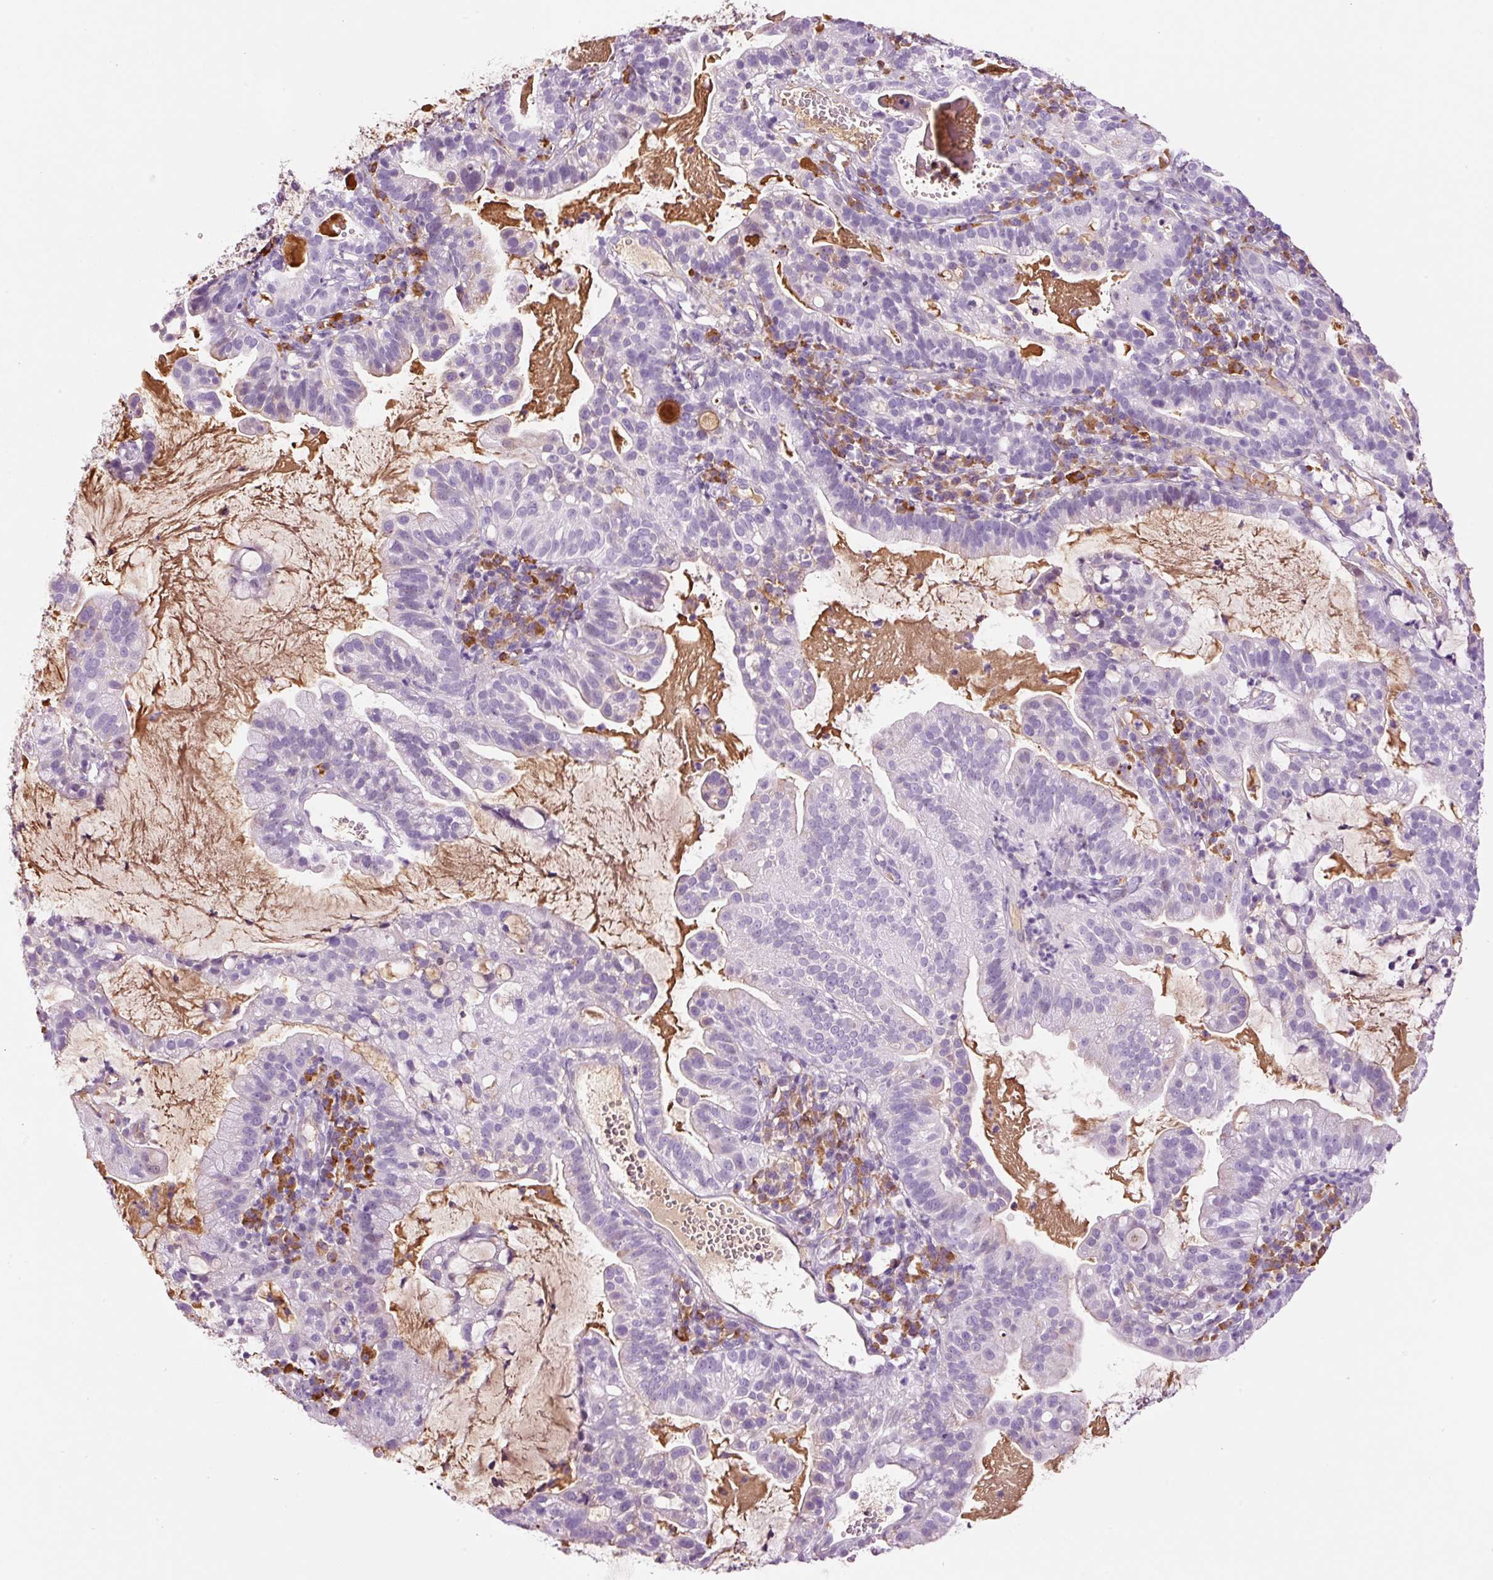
{"staining": {"intensity": "negative", "quantity": "none", "location": "none"}, "tissue": "cervical cancer", "cell_type": "Tumor cells", "image_type": "cancer", "snomed": [{"axis": "morphology", "description": "Adenocarcinoma, NOS"}, {"axis": "topography", "description": "Cervix"}], "caption": "IHC photomicrograph of neoplastic tissue: cervical adenocarcinoma stained with DAB reveals no significant protein expression in tumor cells. Brightfield microscopy of IHC stained with DAB (3,3'-diaminobenzidine) (brown) and hematoxylin (blue), captured at high magnification.", "gene": "KLF1", "patient": {"sex": "female", "age": 41}}